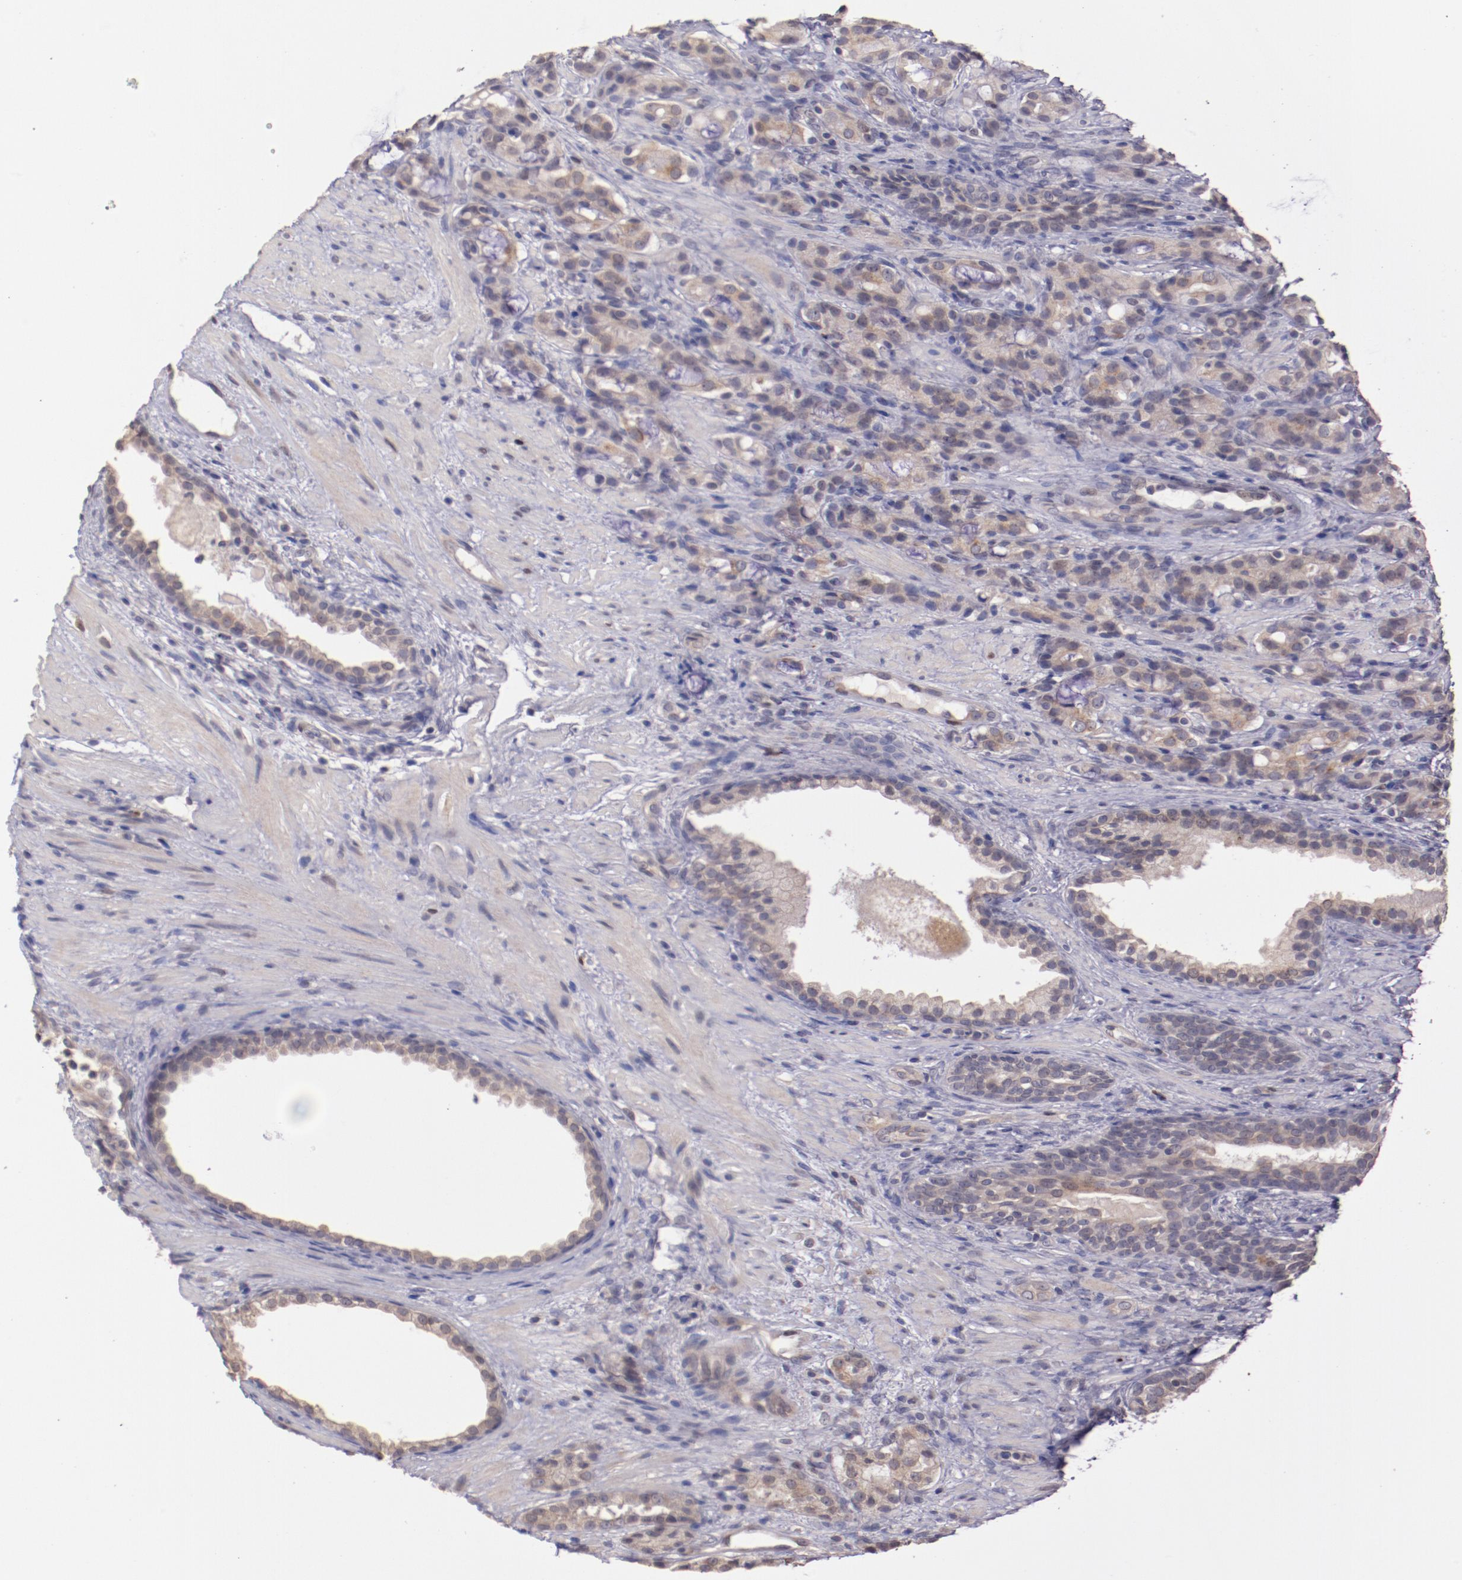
{"staining": {"intensity": "weak", "quantity": ">75%", "location": "cytoplasmic/membranous"}, "tissue": "prostate cancer", "cell_type": "Tumor cells", "image_type": "cancer", "snomed": [{"axis": "morphology", "description": "Adenocarcinoma, High grade"}, {"axis": "topography", "description": "Prostate"}], "caption": "An immunohistochemistry (IHC) histopathology image of tumor tissue is shown. Protein staining in brown highlights weak cytoplasmic/membranous positivity in prostate adenocarcinoma (high-grade) within tumor cells. (brown staining indicates protein expression, while blue staining denotes nuclei).", "gene": "NUP62CL", "patient": {"sex": "male", "age": 72}}